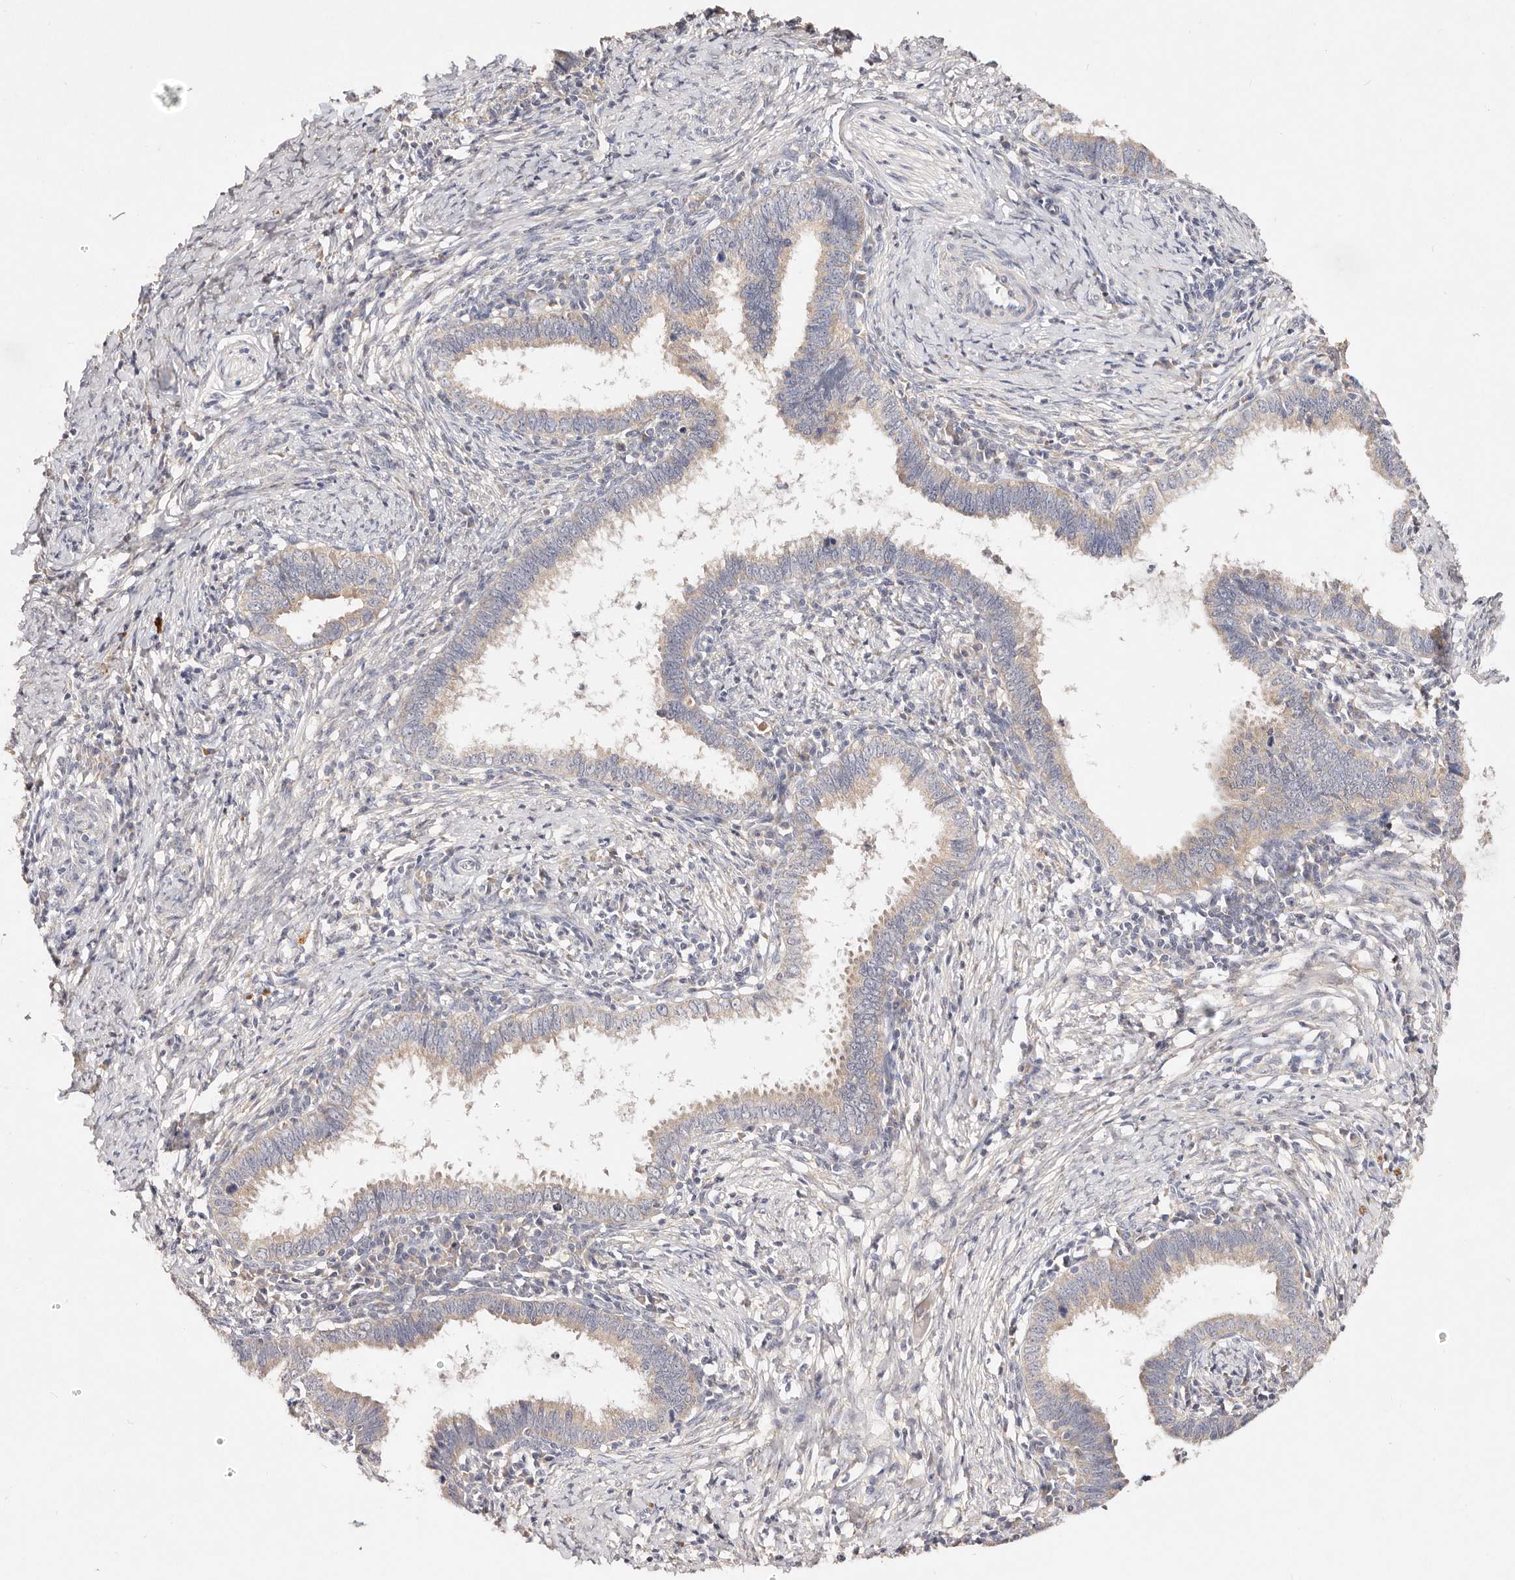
{"staining": {"intensity": "weak", "quantity": "25%-75%", "location": "cytoplasmic/membranous"}, "tissue": "cervical cancer", "cell_type": "Tumor cells", "image_type": "cancer", "snomed": [{"axis": "morphology", "description": "Adenocarcinoma, NOS"}, {"axis": "topography", "description": "Cervix"}], "caption": "A micrograph of human cervical adenocarcinoma stained for a protein demonstrates weak cytoplasmic/membranous brown staining in tumor cells. Using DAB (3,3'-diaminobenzidine) (brown) and hematoxylin (blue) stains, captured at high magnification using brightfield microscopy.", "gene": "VIPAS39", "patient": {"sex": "female", "age": 36}}